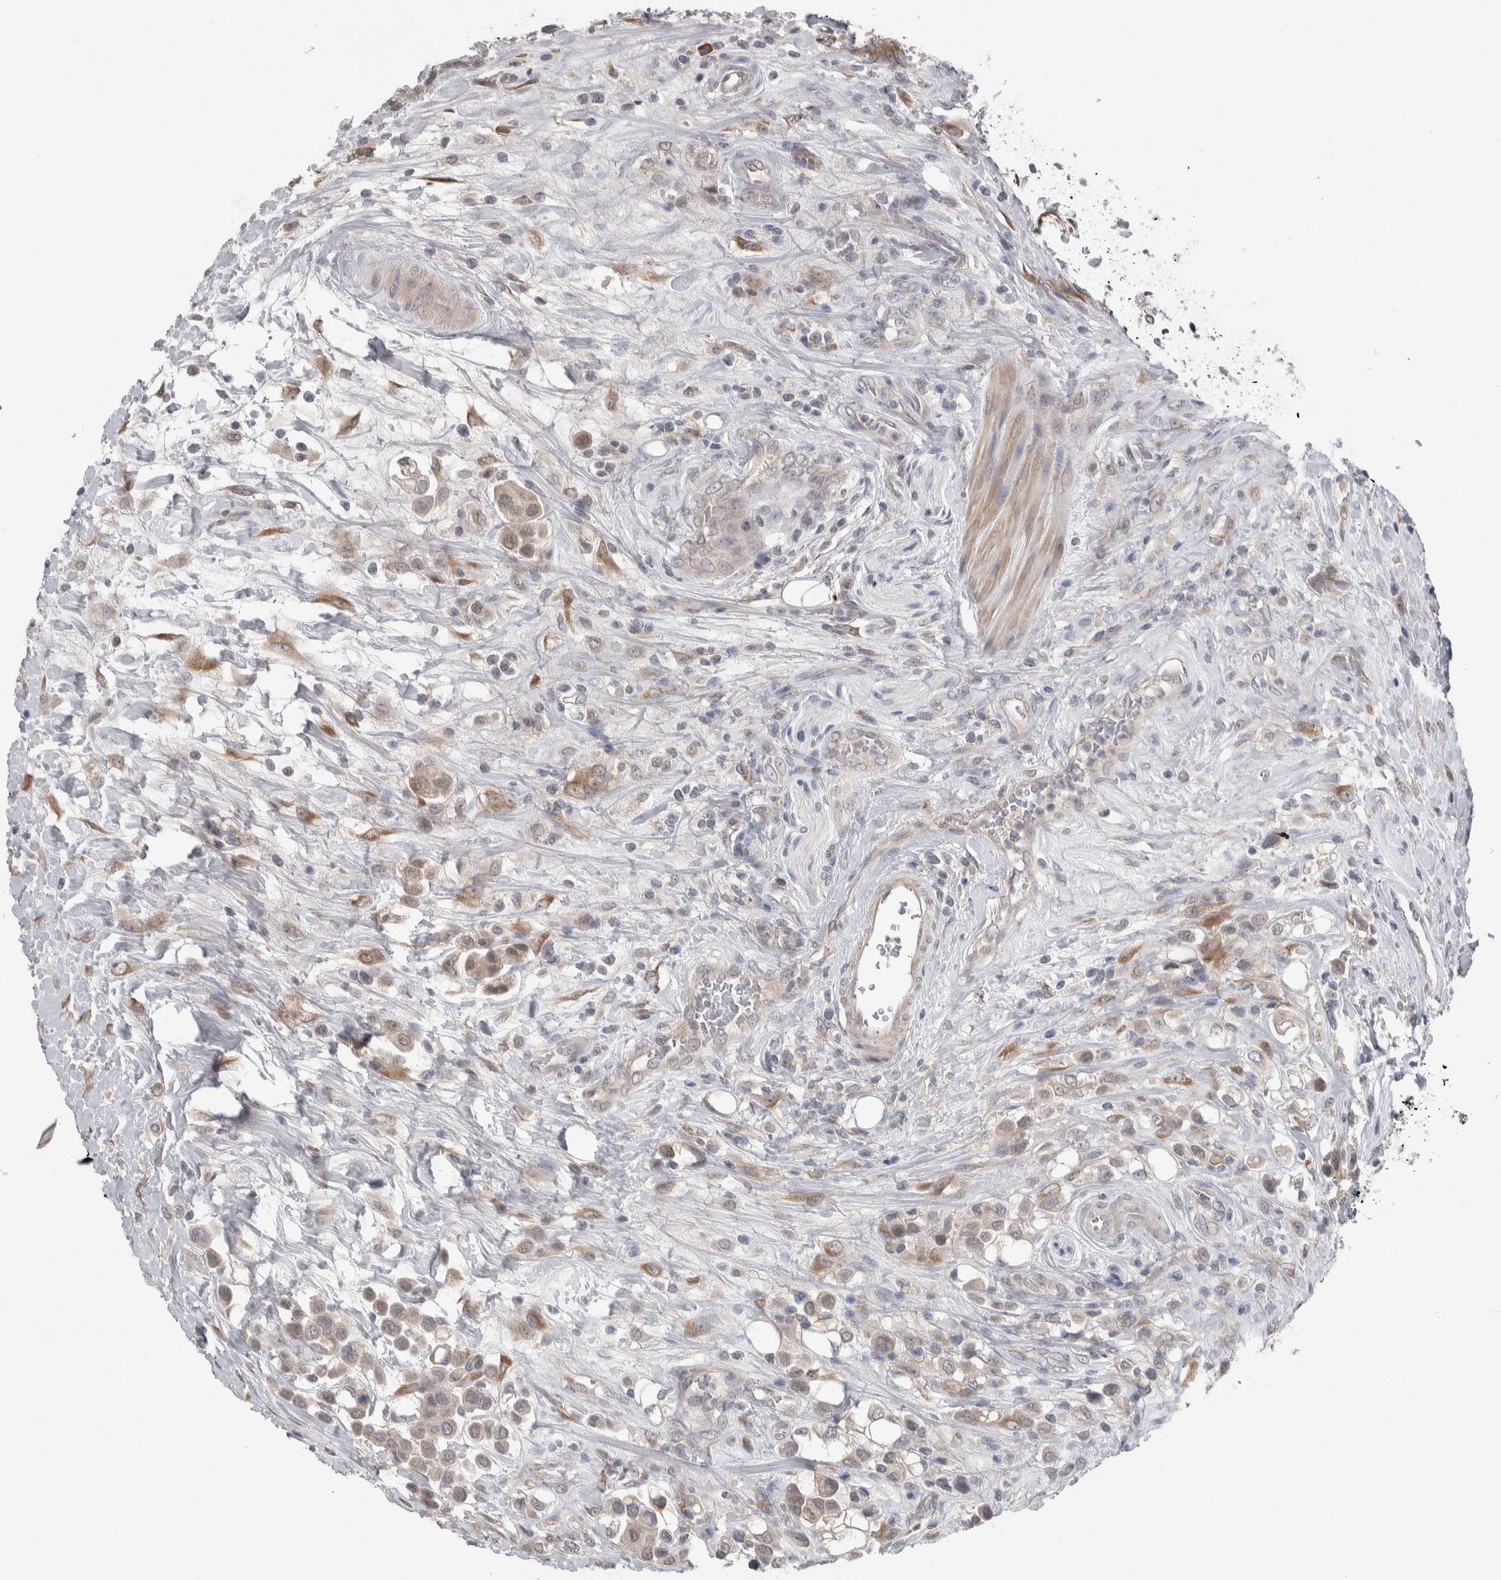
{"staining": {"intensity": "weak", "quantity": "25%-75%", "location": "cytoplasmic/membranous"}, "tissue": "urothelial cancer", "cell_type": "Tumor cells", "image_type": "cancer", "snomed": [{"axis": "morphology", "description": "Urothelial carcinoma, High grade"}, {"axis": "topography", "description": "Urinary bladder"}], "caption": "There is low levels of weak cytoplasmic/membranous expression in tumor cells of urothelial cancer, as demonstrated by immunohistochemical staining (brown color).", "gene": "CUL2", "patient": {"sex": "male", "age": 50}}